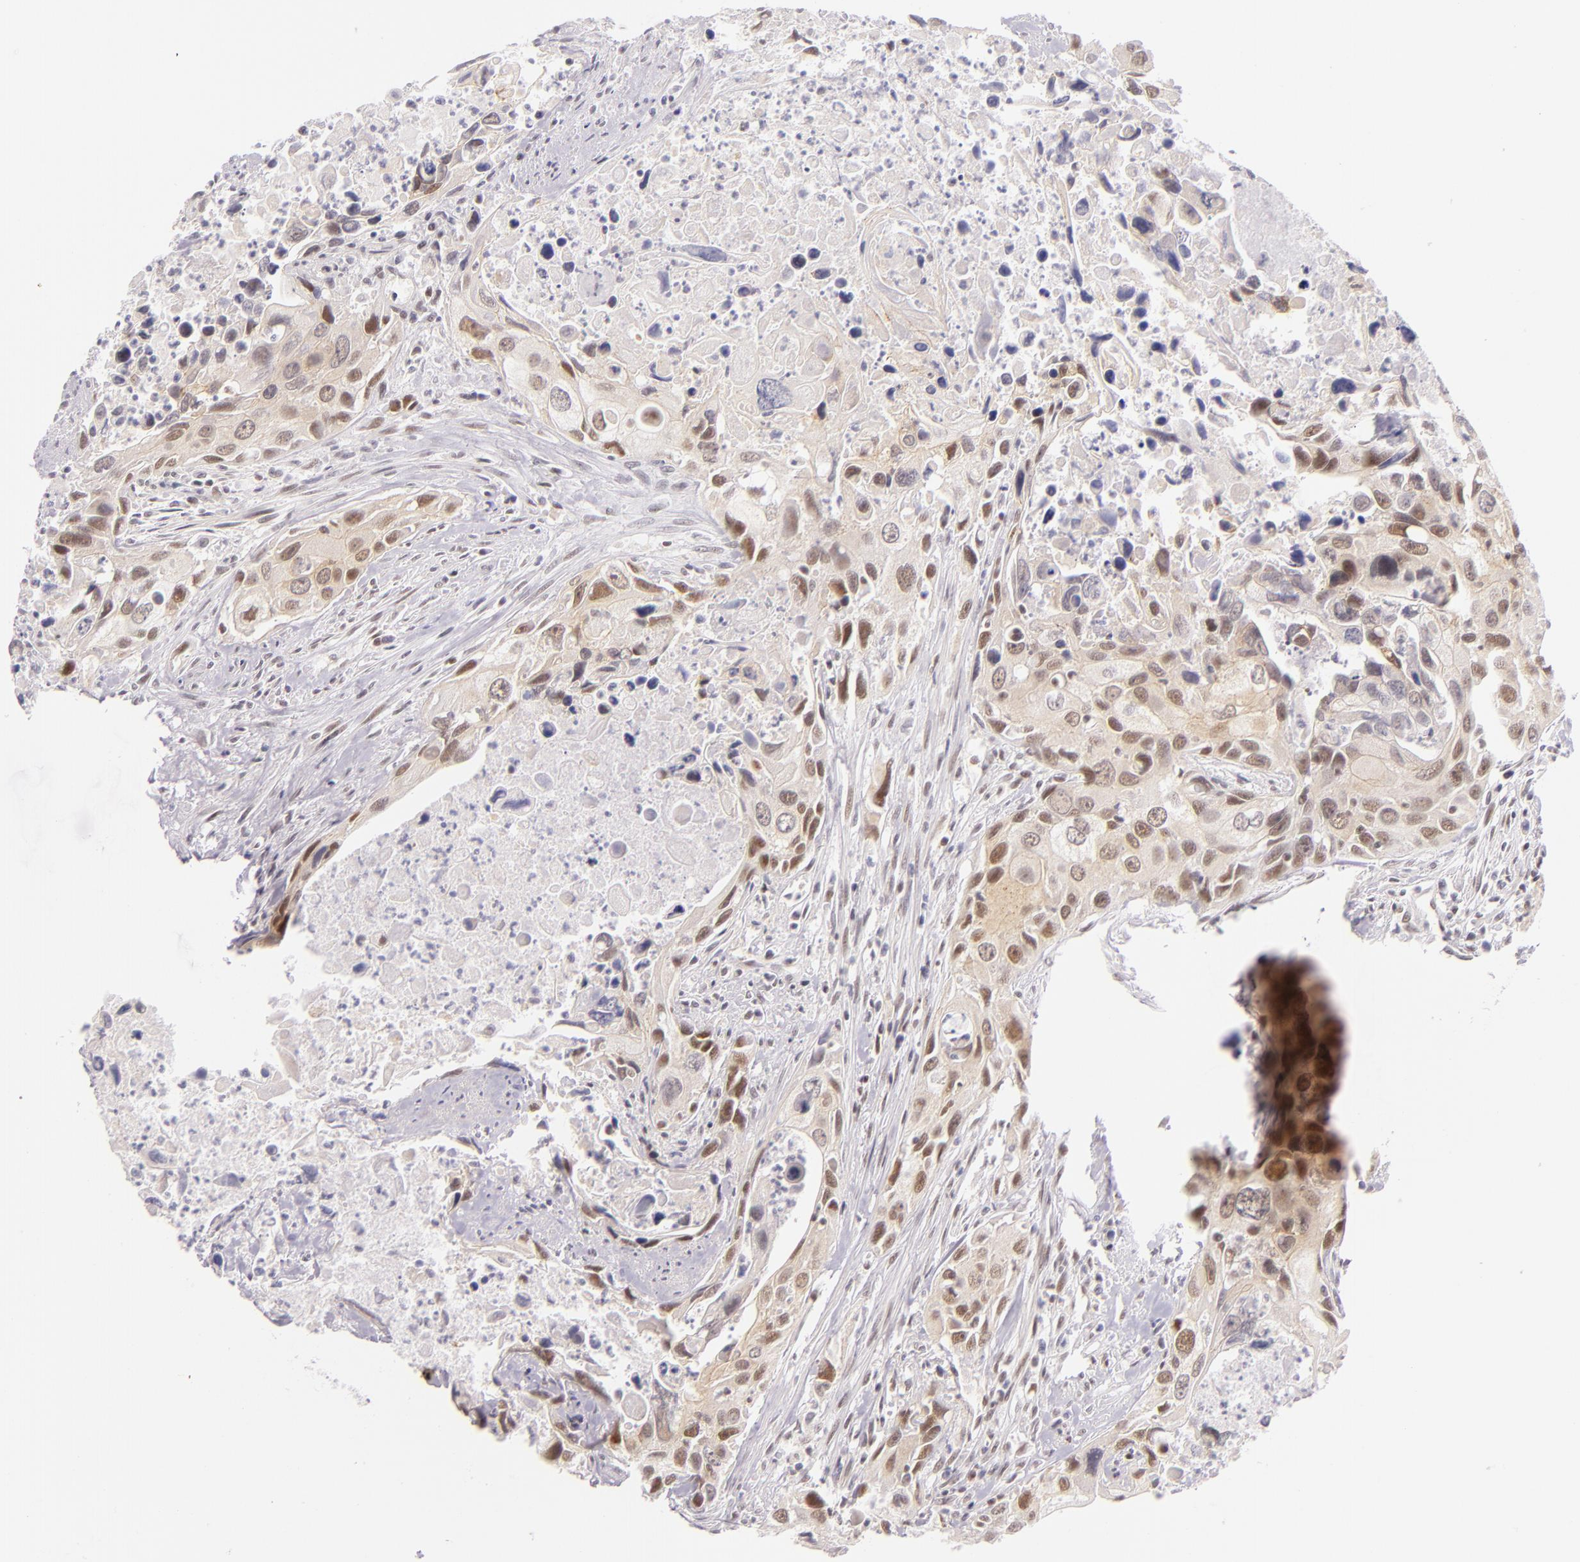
{"staining": {"intensity": "weak", "quantity": "25%-75%", "location": "cytoplasmic/membranous,nuclear"}, "tissue": "urothelial cancer", "cell_type": "Tumor cells", "image_type": "cancer", "snomed": [{"axis": "morphology", "description": "Urothelial carcinoma, High grade"}, {"axis": "topography", "description": "Urinary bladder"}], "caption": "Urothelial carcinoma (high-grade) stained for a protein reveals weak cytoplasmic/membranous and nuclear positivity in tumor cells.", "gene": "BCL3", "patient": {"sex": "male", "age": 71}}